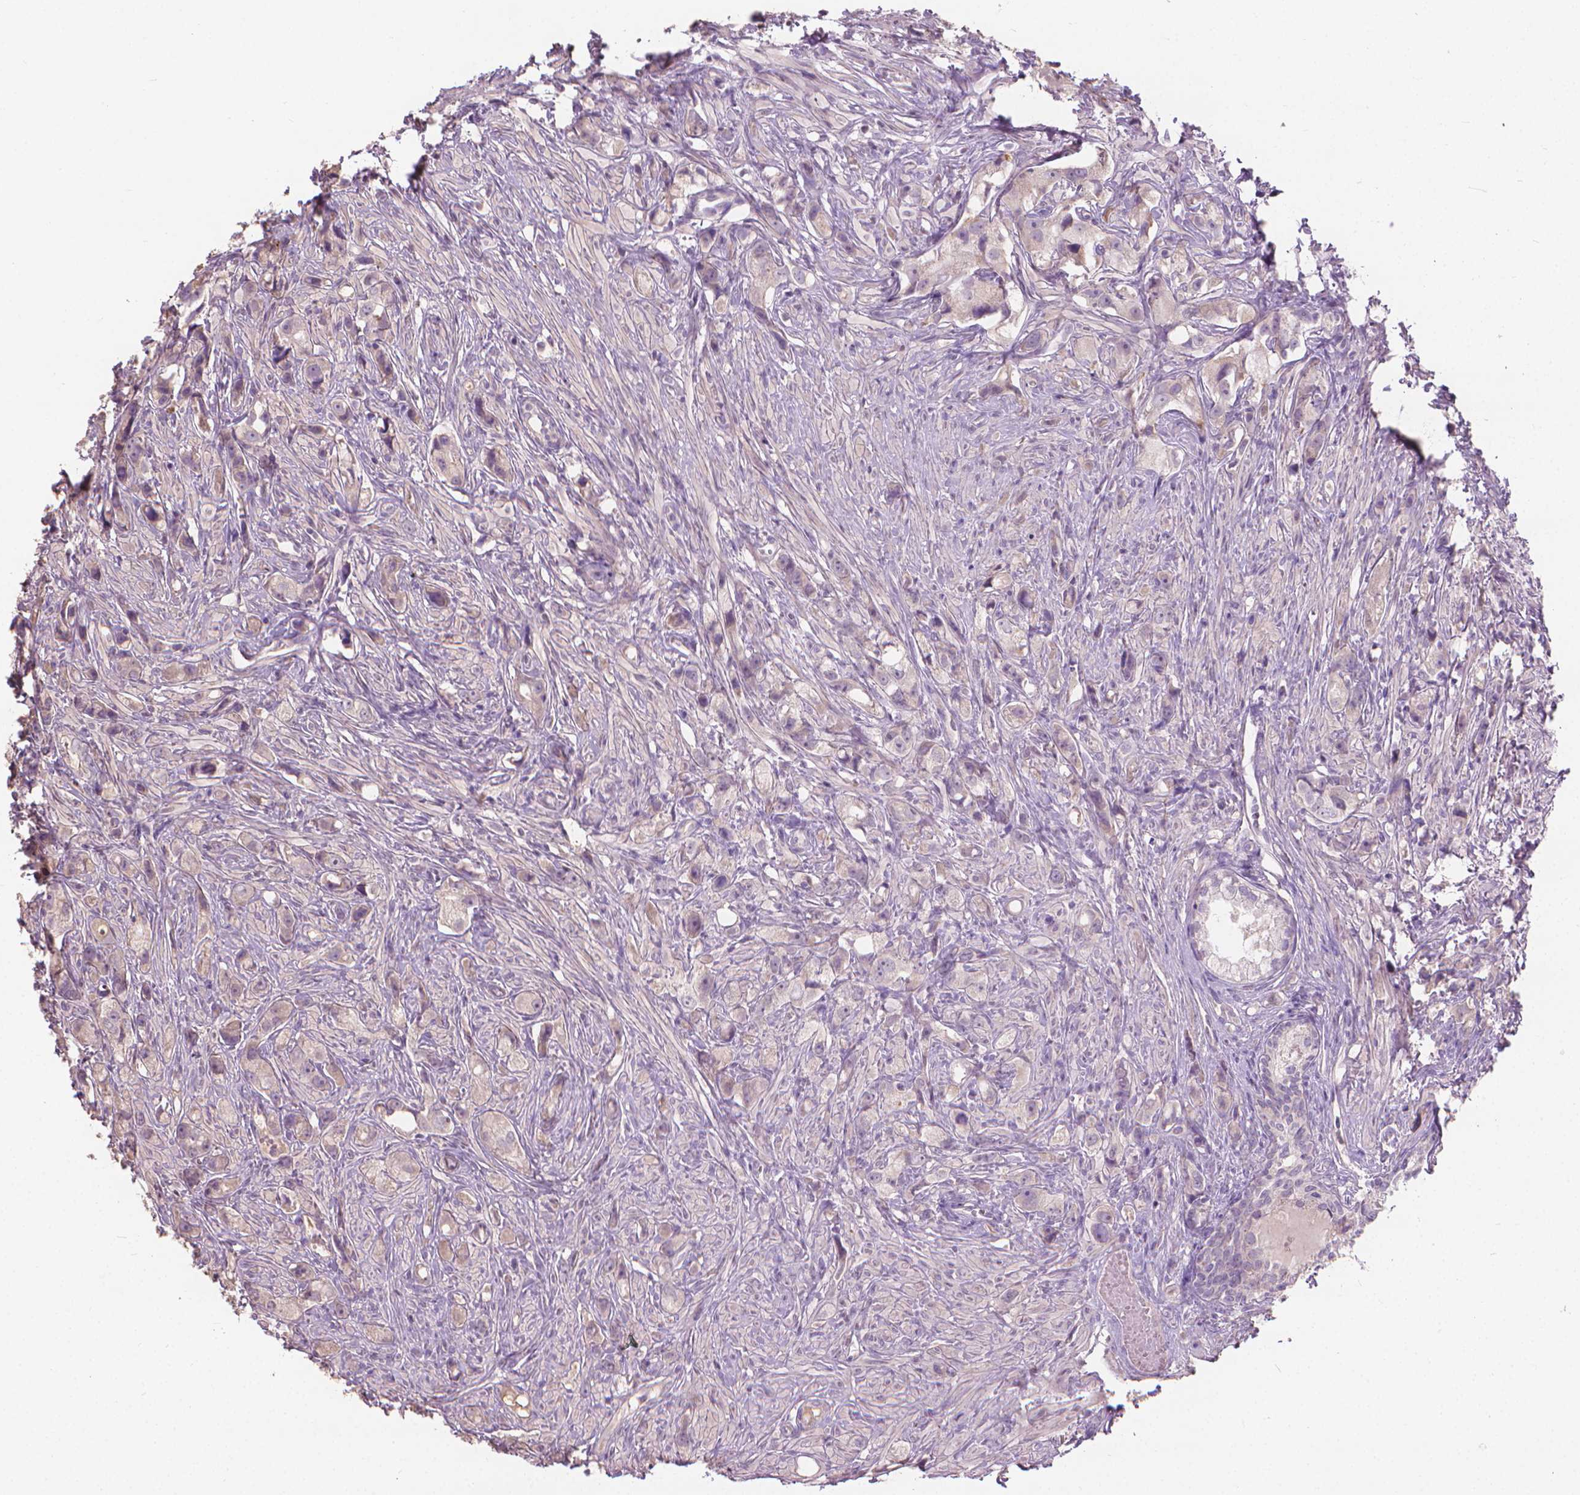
{"staining": {"intensity": "negative", "quantity": "none", "location": "none"}, "tissue": "prostate cancer", "cell_type": "Tumor cells", "image_type": "cancer", "snomed": [{"axis": "morphology", "description": "Adenocarcinoma, High grade"}, {"axis": "topography", "description": "Prostate"}], "caption": "This is an IHC micrograph of human prostate cancer. There is no staining in tumor cells.", "gene": "CABCOCO1", "patient": {"sex": "male", "age": 75}}